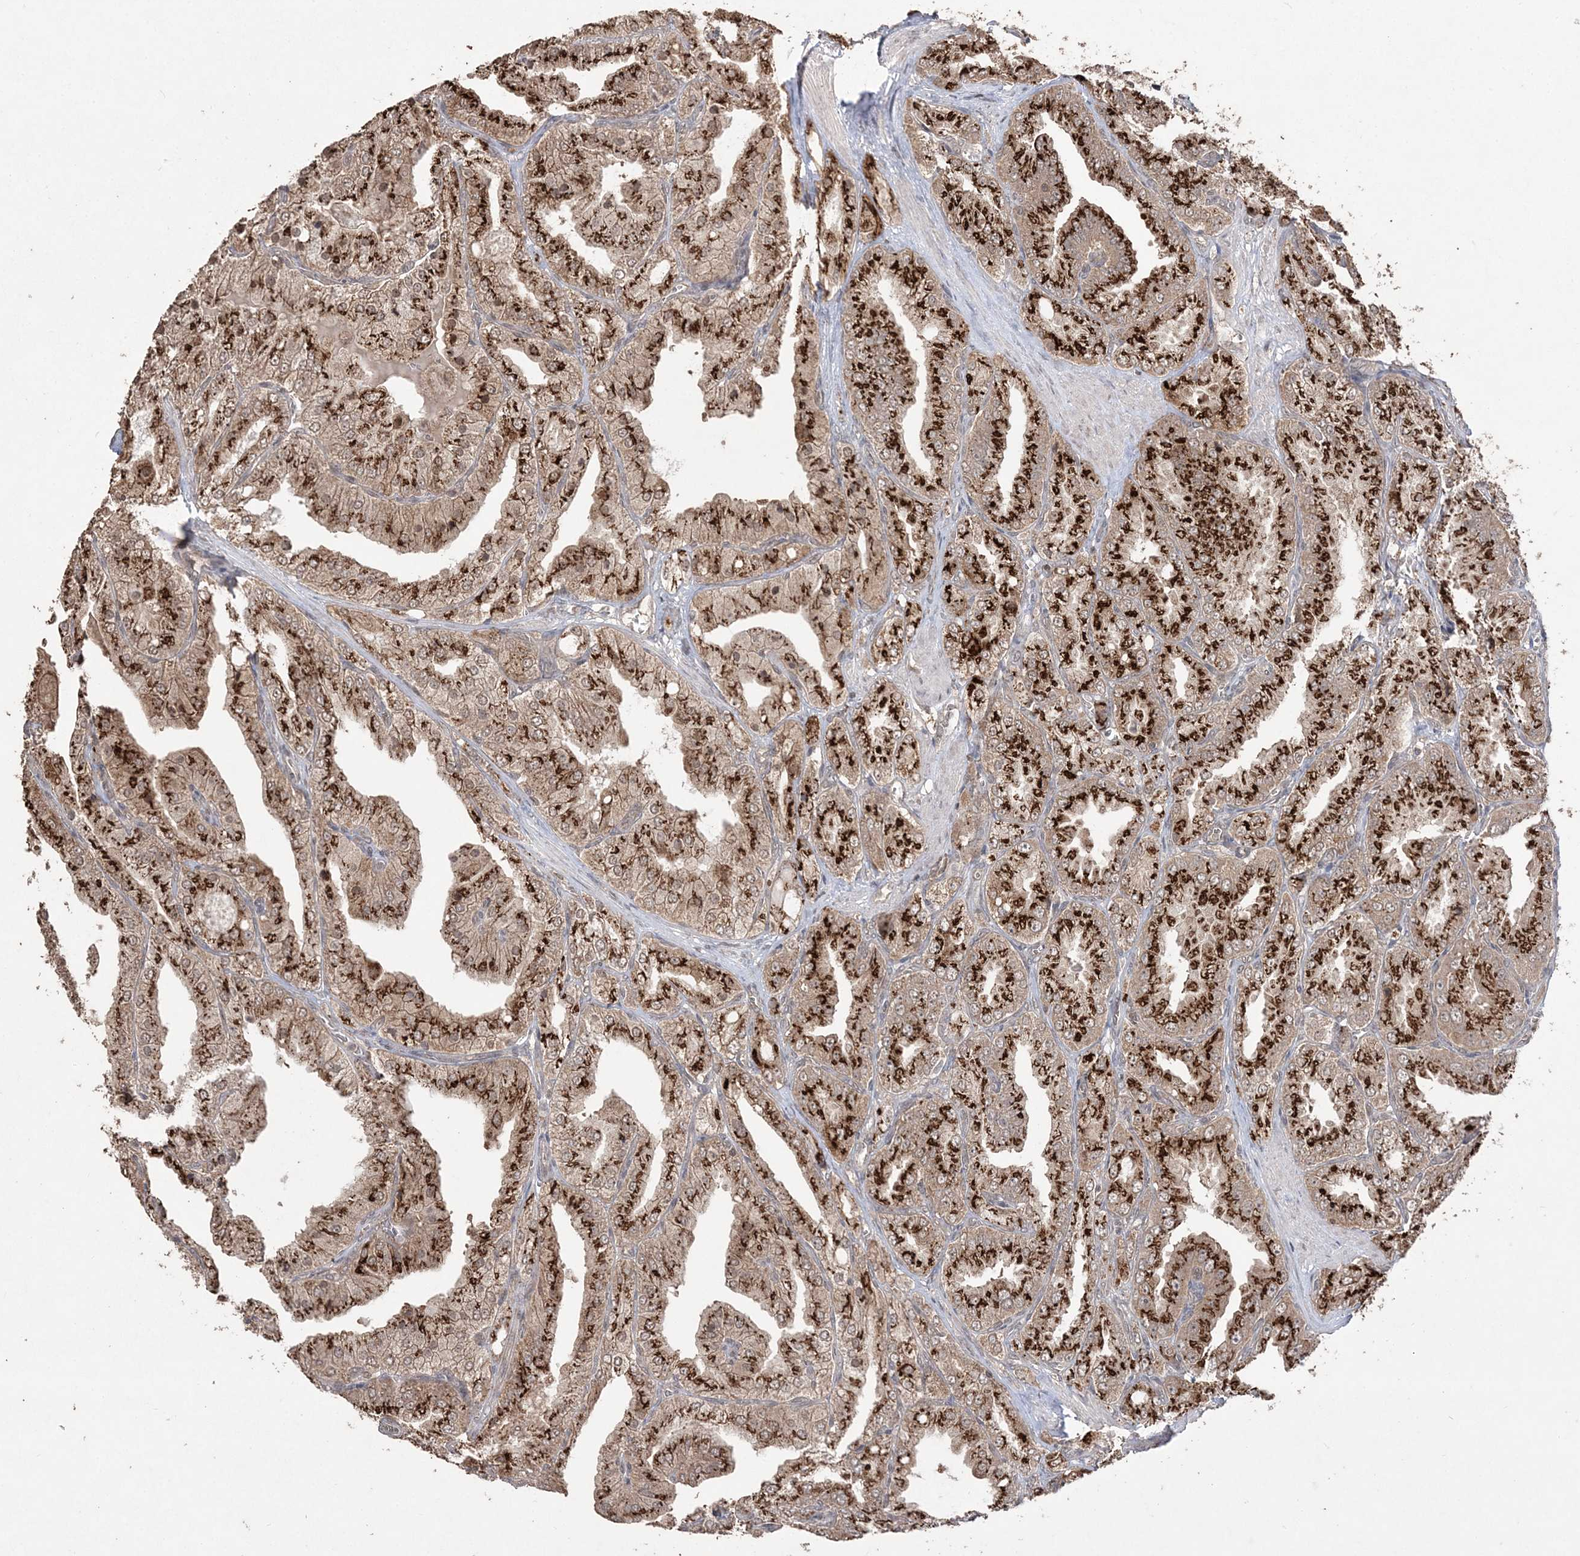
{"staining": {"intensity": "strong", "quantity": "25%-75%", "location": "cytoplasmic/membranous"}, "tissue": "prostate cancer", "cell_type": "Tumor cells", "image_type": "cancer", "snomed": [{"axis": "morphology", "description": "Adenocarcinoma, High grade"}, {"axis": "topography", "description": "Prostate"}], "caption": "A micrograph of human prostate cancer (adenocarcinoma (high-grade)) stained for a protein exhibits strong cytoplasmic/membranous brown staining in tumor cells.", "gene": "EHHADH", "patient": {"sex": "male", "age": 50}}